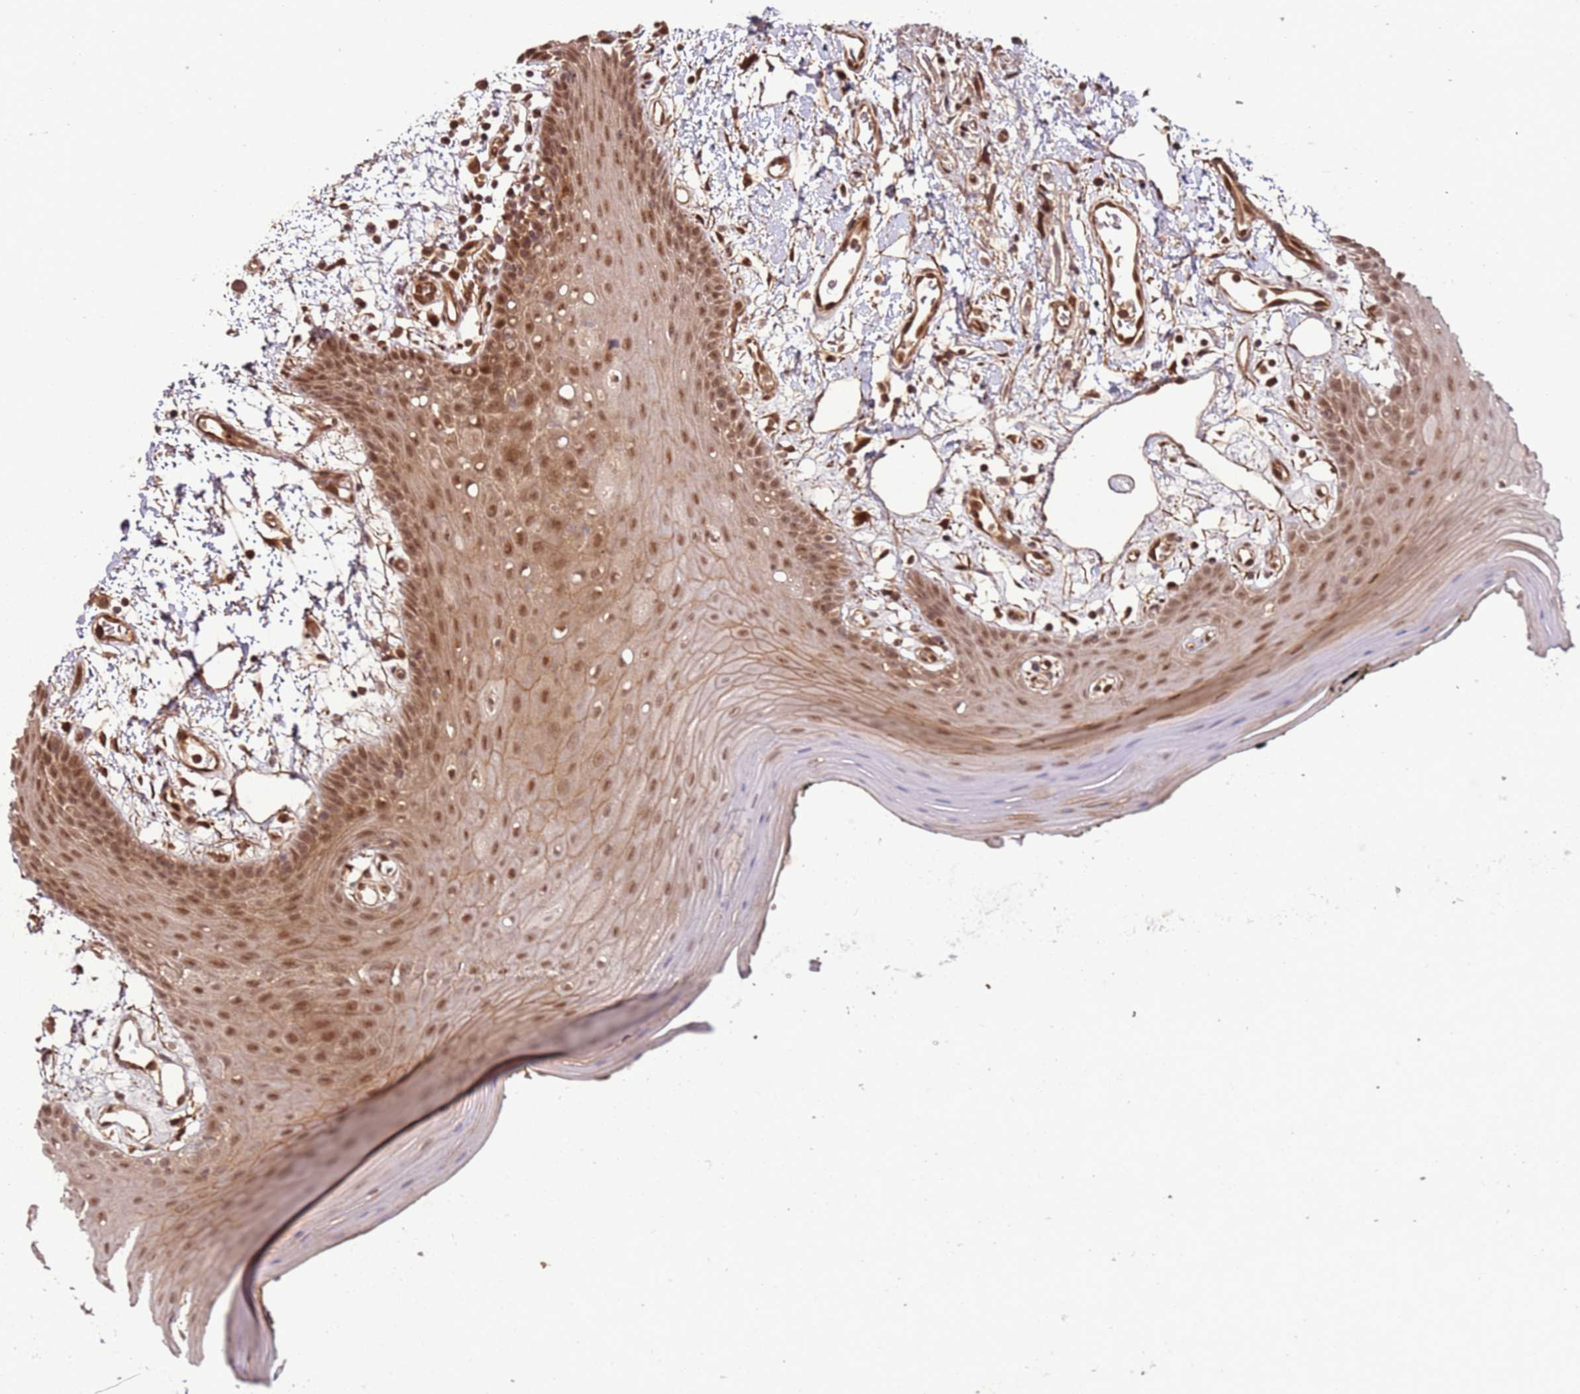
{"staining": {"intensity": "moderate", "quantity": ">75%", "location": "cytoplasmic/membranous,nuclear"}, "tissue": "oral mucosa", "cell_type": "Squamous epithelial cells", "image_type": "normal", "snomed": [{"axis": "morphology", "description": "Normal tissue, NOS"}, {"axis": "topography", "description": "Oral tissue"}, {"axis": "topography", "description": "Tounge, NOS"}], "caption": "Oral mucosa stained with immunohistochemistry demonstrates moderate cytoplasmic/membranous,nuclear positivity in approximately >75% of squamous epithelial cells.", "gene": "PGLS", "patient": {"sex": "female", "age": 59}}